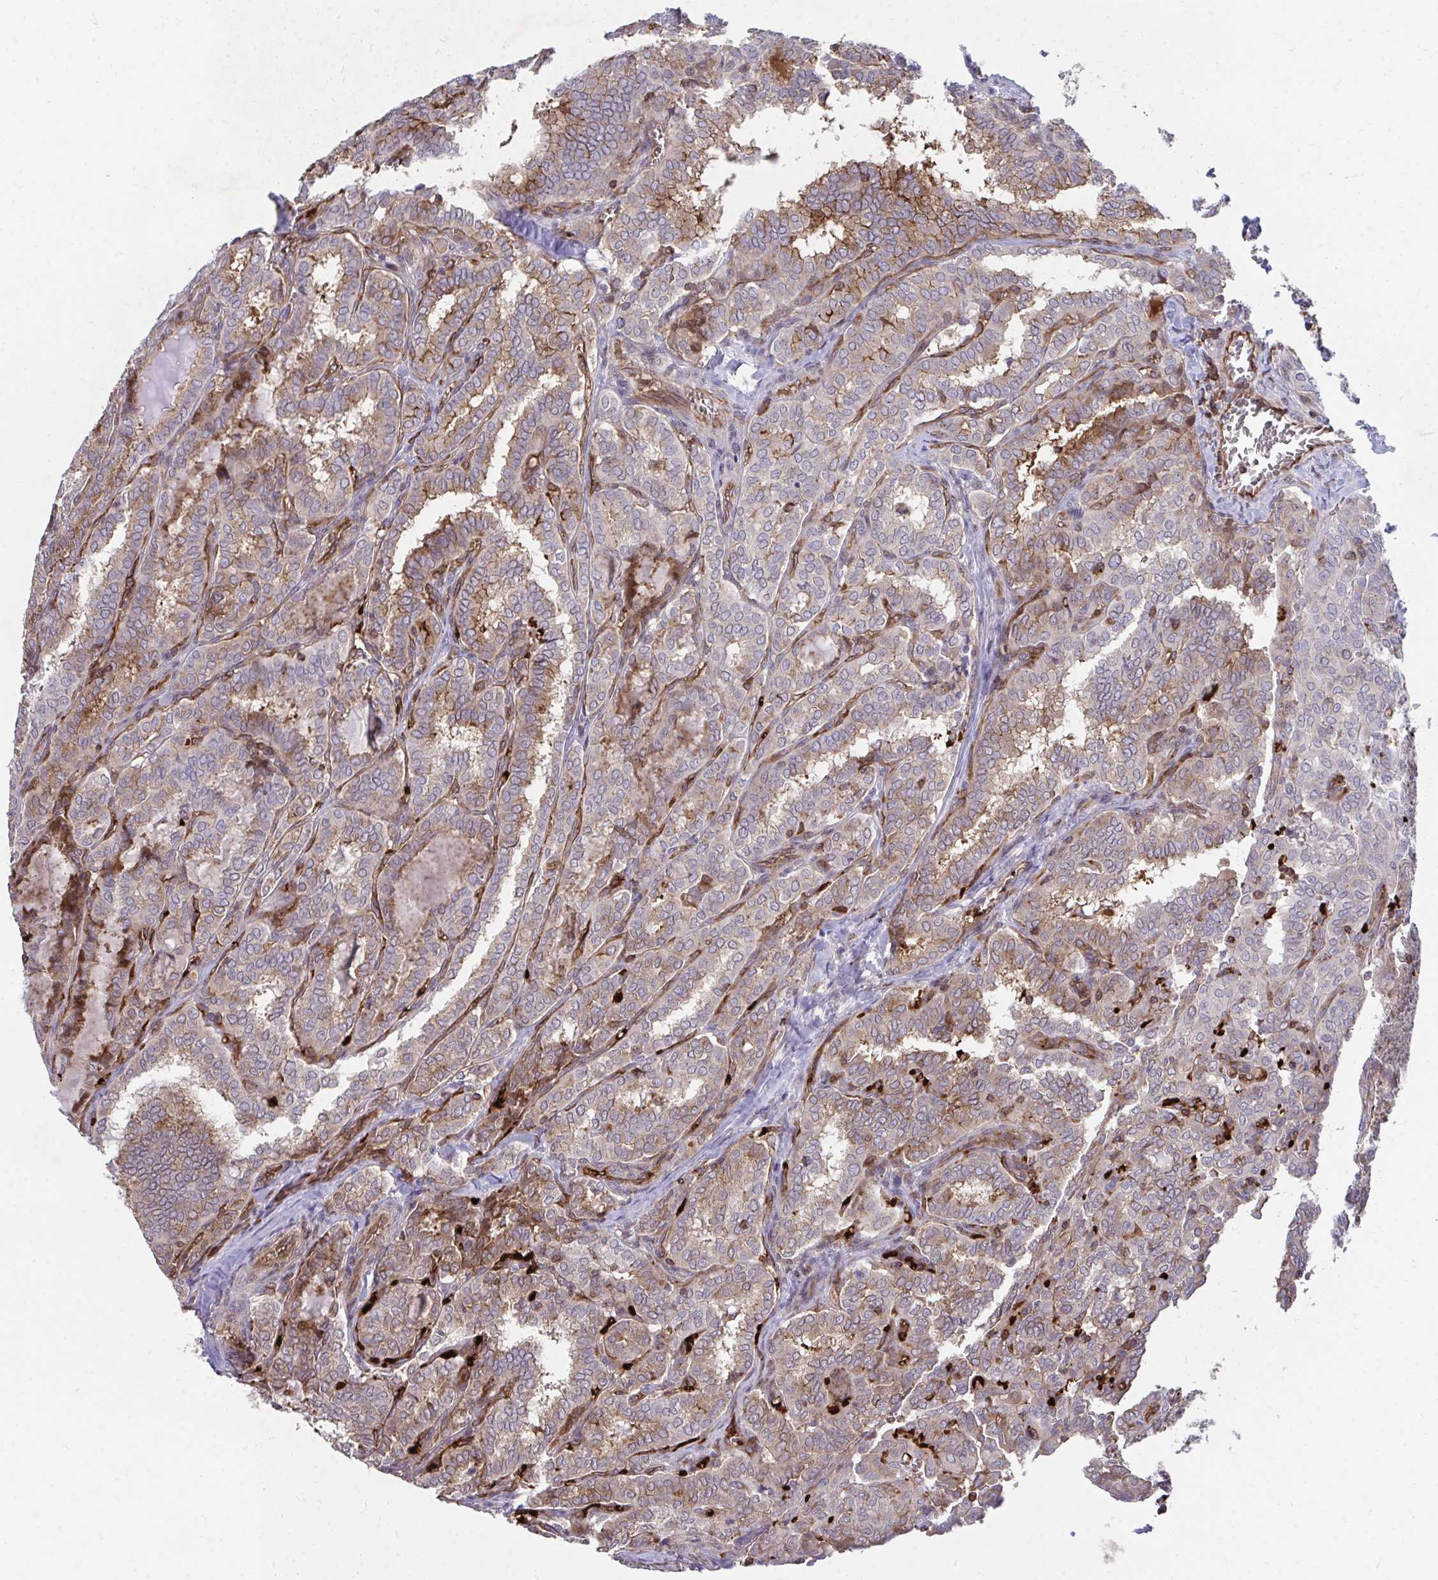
{"staining": {"intensity": "moderate", "quantity": "25%-75%", "location": "cytoplasmic/membranous"}, "tissue": "thyroid cancer", "cell_type": "Tumor cells", "image_type": "cancer", "snomed": [{"axis": "morphology", "description": "Papillary adenocarcinoma, NOS"}, {"axis": "topography", "description": "Thyroid gland"}], "caption": "A high-resolution micrograph shows IHC staining of thyroid cancer, which shows moderate cytoplasmic/membranous expression in approximately 25%-75% of tumor cells. The staining is performed using DAB (3,3'-diaminobenzidine) brown chromogen to label protein expression. The nuclei are counter-stained blue using hematoxylin.", "gene": "FOXN3", "patient": {"sex": "female", "age": 30}}